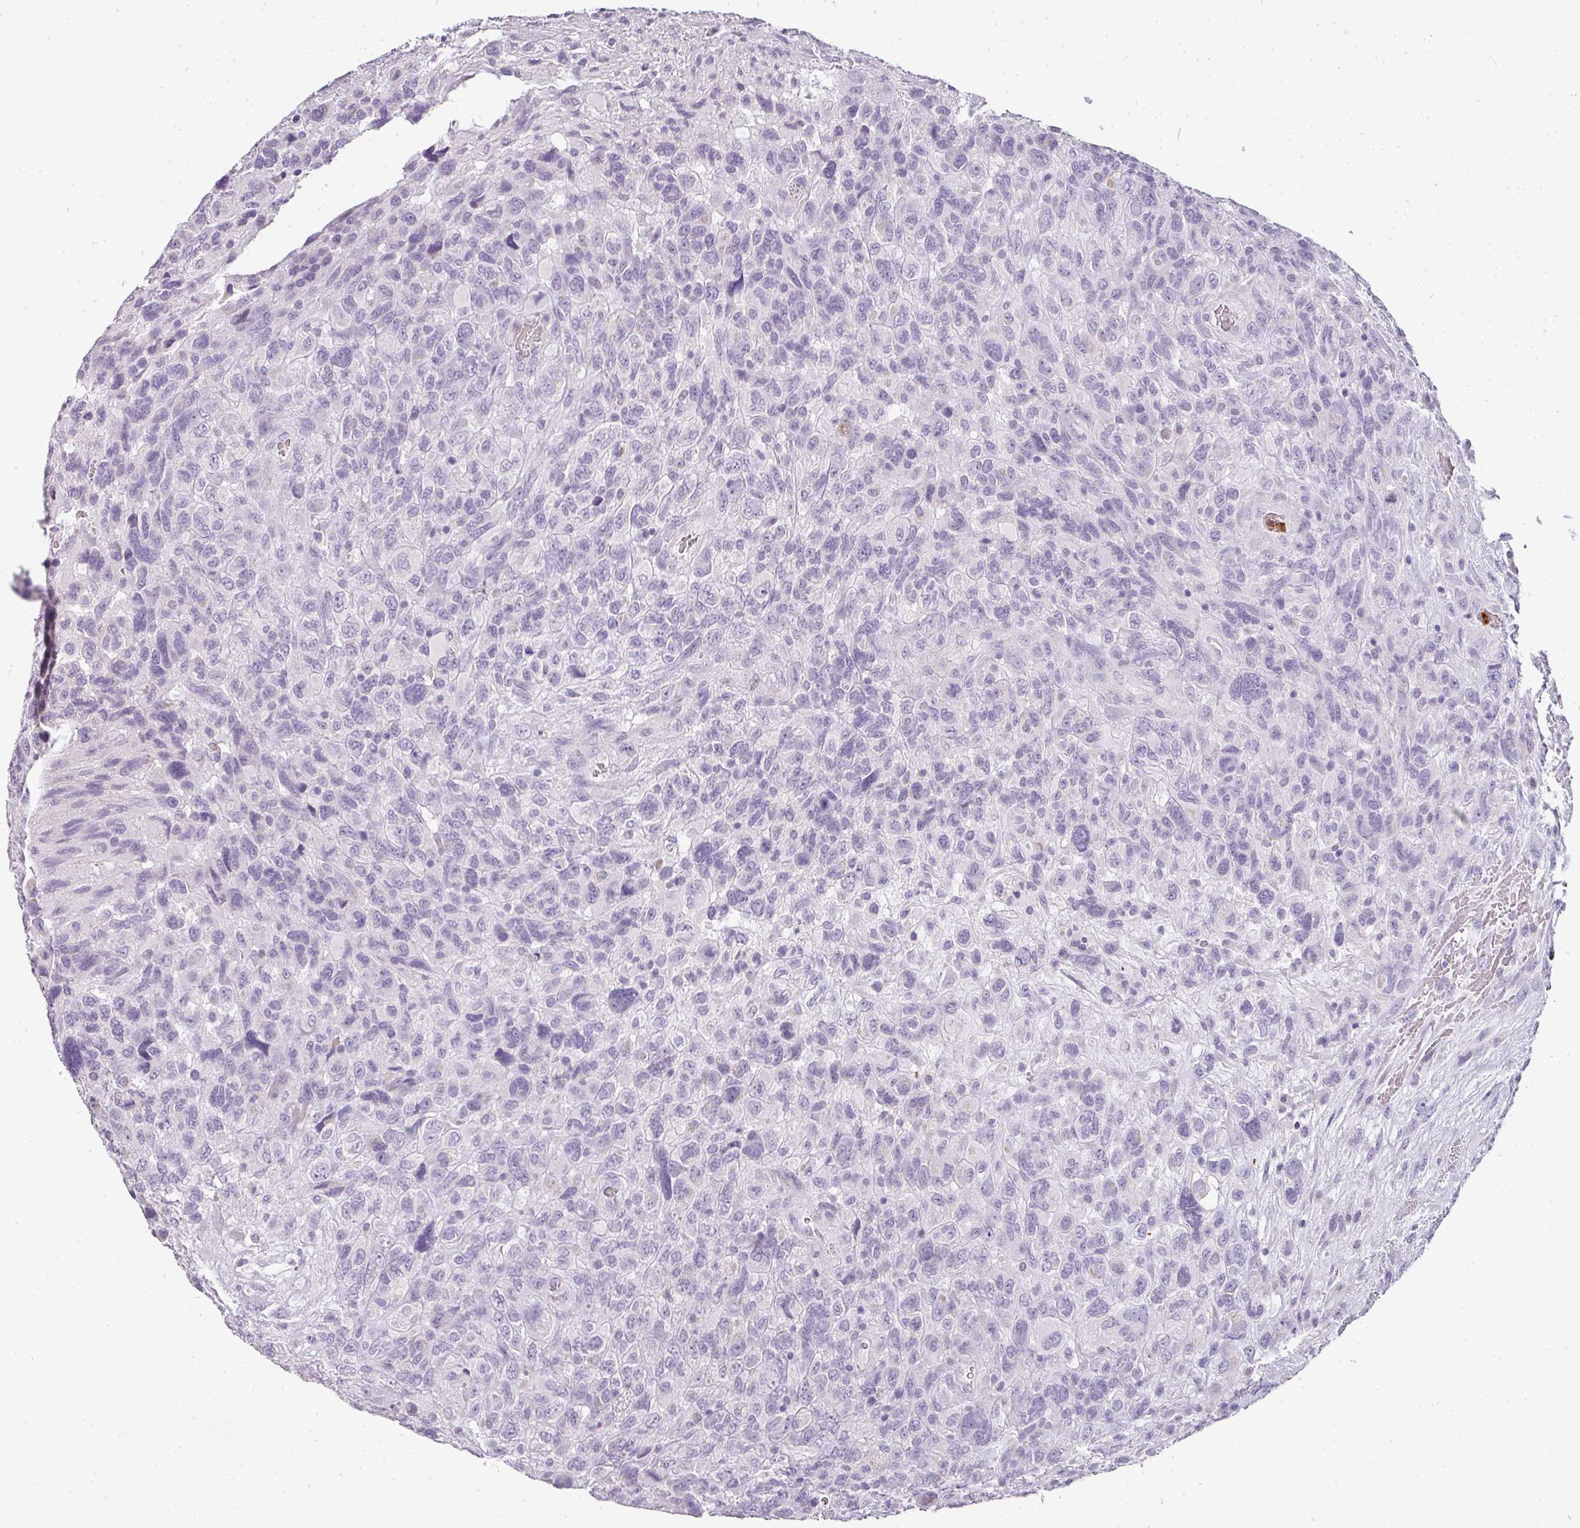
{"staining": {"intensity": "negative", "quantity": "none", "location": "none"}, "tissue": "glioma", "cell_type": "Tumor cells", "image_type": "cancer", "snomed": [{"axis": "morphology", "description": "Glioma, malignant, High grade"}, {"axis": "topography", "description": "Brain"}], "caption": "Human glioma stained for a protein using immunohistochemistry (IHC) shows no expression in tumor cells.", "gene": "CAMP", "patient": {"sex": "male", "age": 61}}